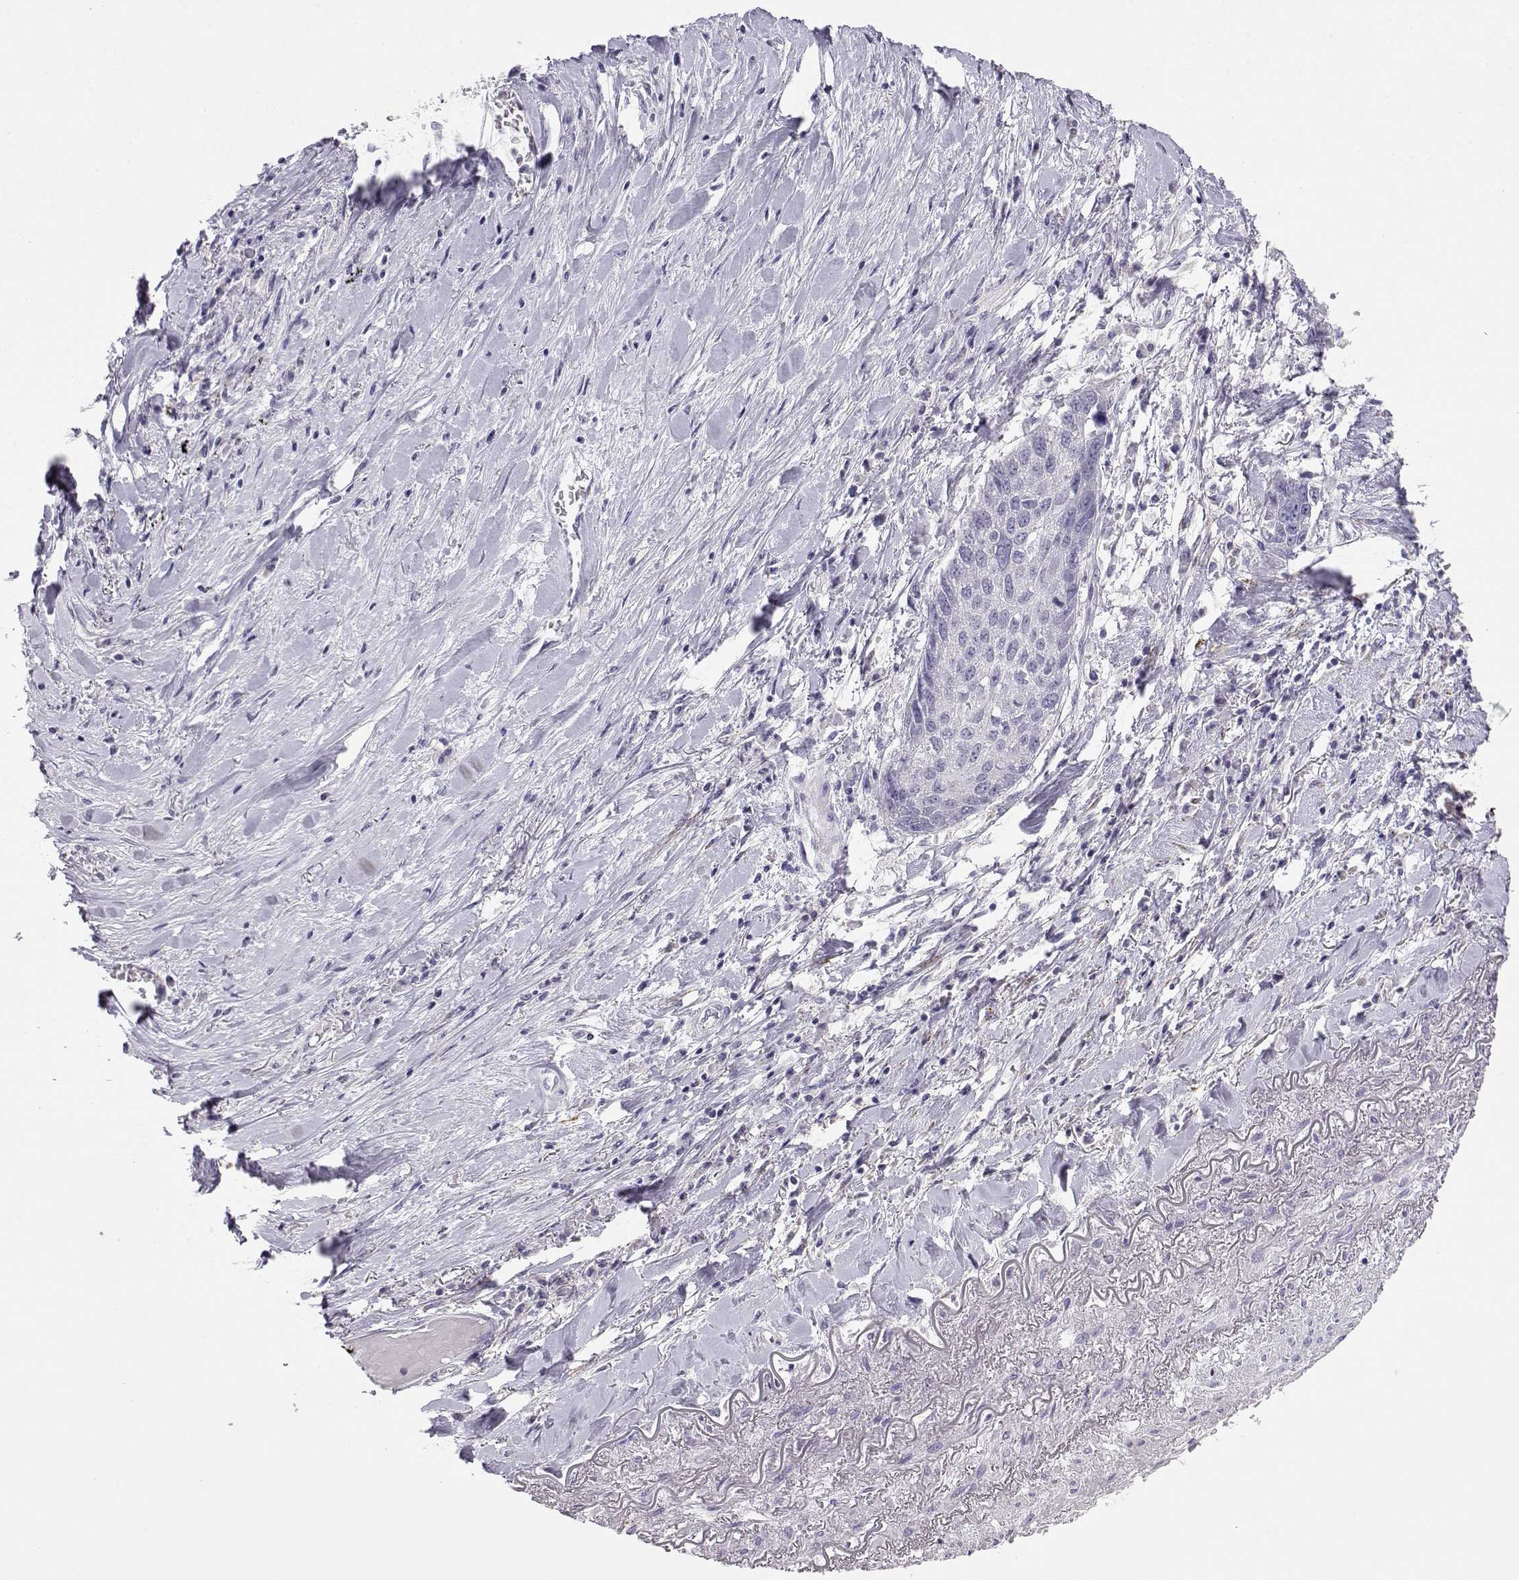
{"staining": {"intensity": "negative", "quantity": "none", "location": "none"}, "tissue": "lung cancer", "cell_type": "Tumor cells", "image_type": "cancer", "snomed": [{"axis": "morphology", "description": "Squamous cell carcinoma, NOS"}, {"axis": "topography", "description": "Lung"}], "caption": "IHC micrograph of human squamous cell carcinoma (lung) stained for a protein (brown), which reveals no expression in tumor cells.", "gene": "ENDOU", "patient": {"sex": "male", "age": 73}}